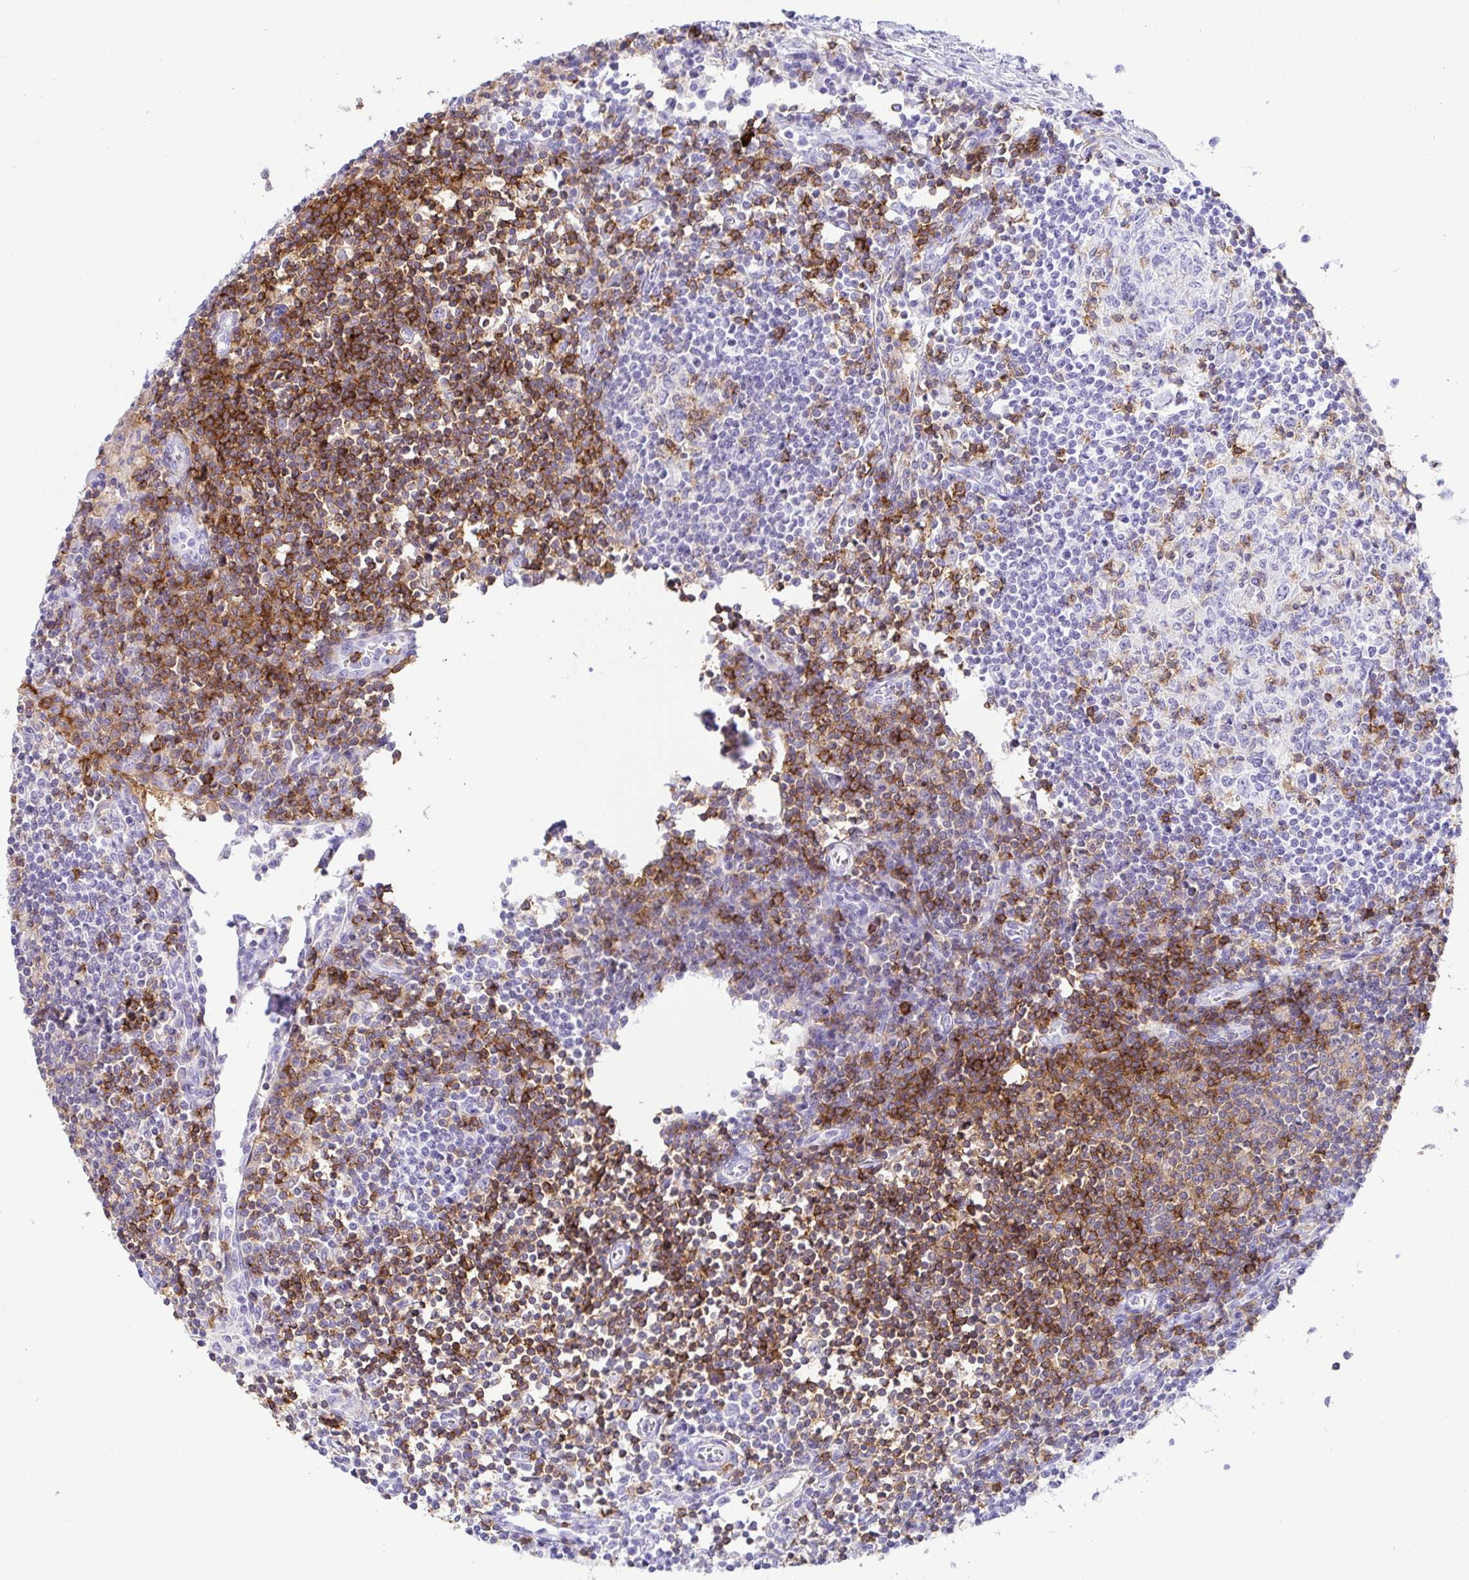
{"staining": {"intensity": "moderate", "quantity": "<25%", "location": "cytoplasmic/membranous"}, "tissue": "lymph node", "cell_type": "Germinal center cells", "image_type": "normal", "snomed": [{"axis": "morphology", "description": "Normal tissue, NOS"}, {"axis": "topography", "description": "Lymph node"}], "caption": "Immunohistochemistry (IHC) staining of normal lymph node, which demonstrates low levels of moderate cytoplasmic/membranous expression in about <25% of germinal center cells indicating moderate cytoplasmic/membranous protein staining. The staining was performed using DAB (3,3'-diaminobenzidine) (brown) for protein detection and nuclei were counterstained in hematoxylin (blue).", "gene": "CD5", "patient": {"sex": "male", "age": 67}}